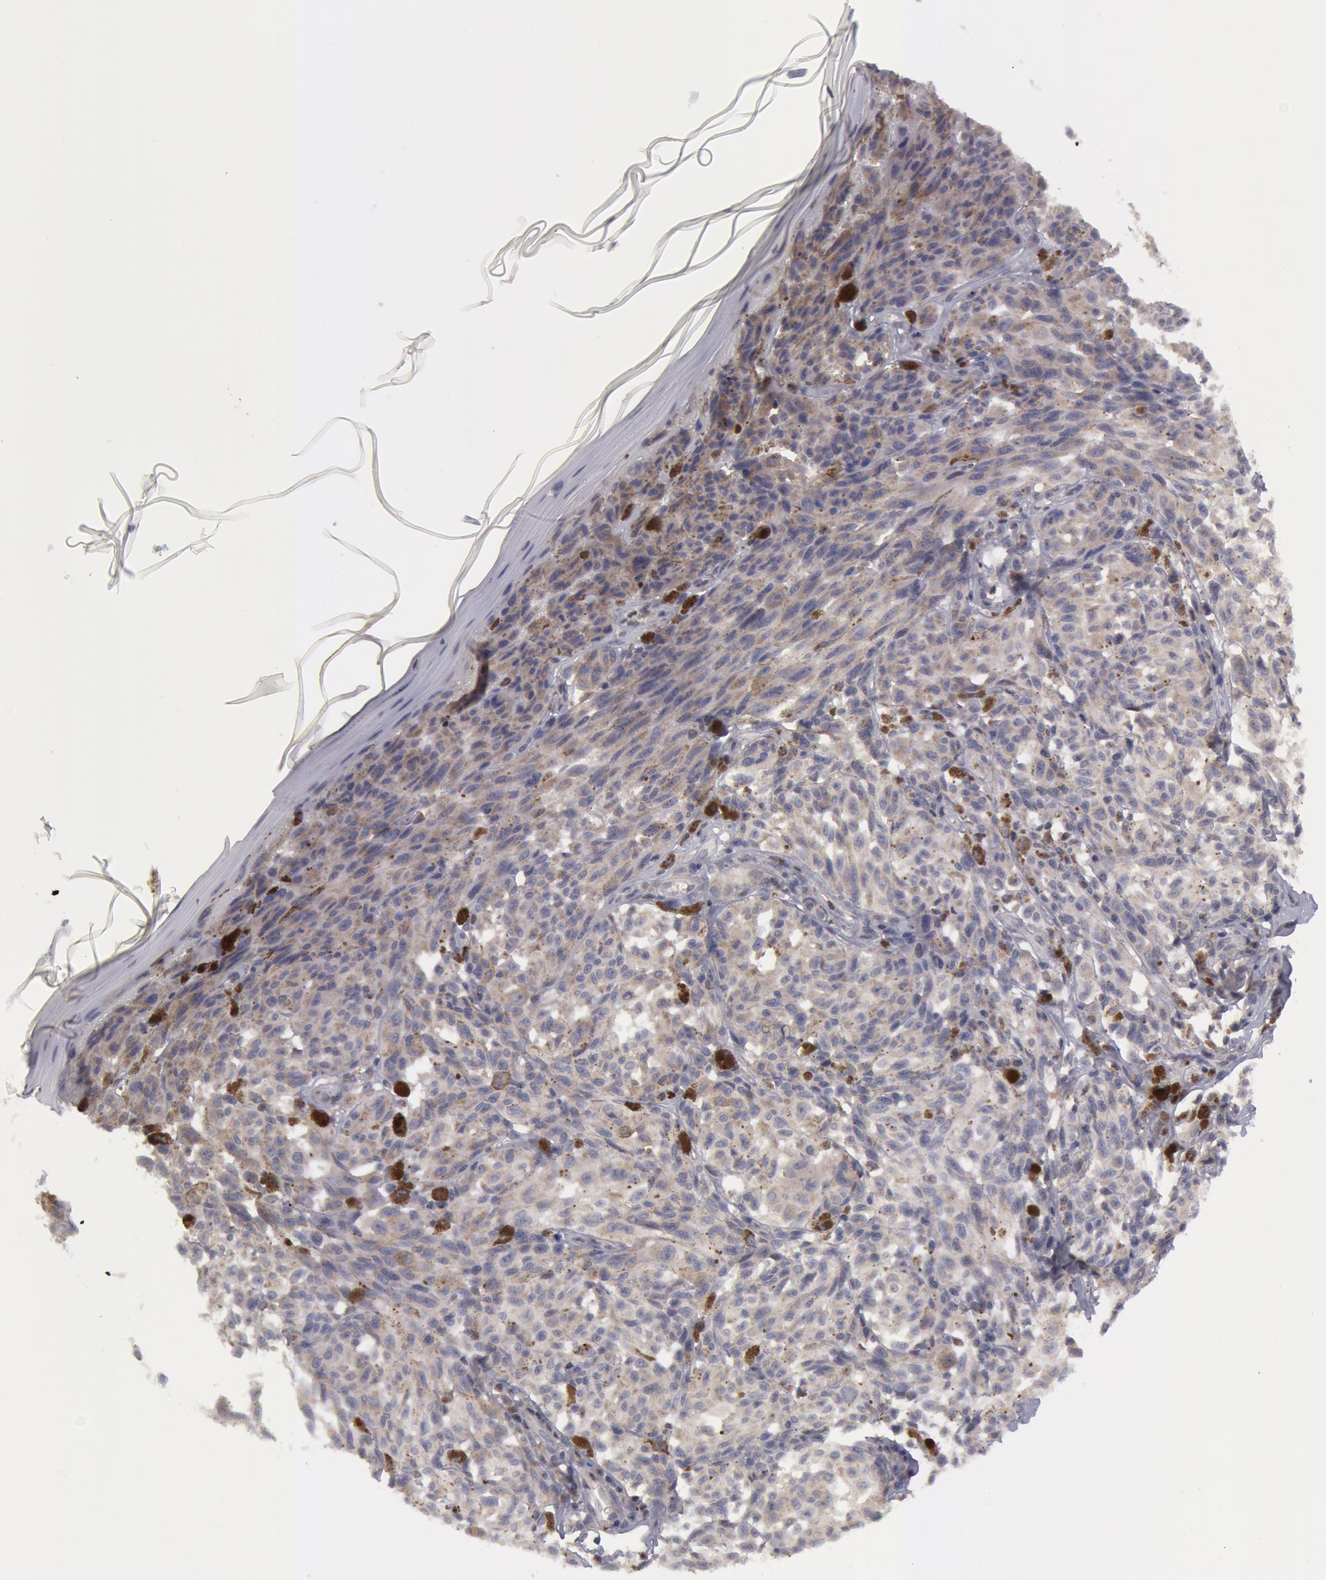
{"staining": {"intensity": "weak", "quantity": "25%-75%", "location": "cytoplasmic/membranous"}, "tissue": "melanoma", "cell_type": "Tumor cells", "image_type": "cancer", "snomed": [{"axis": "morphology", "description": "Malignant melanoma, NOS"}, {"axis": "topography", "description": "Skin"}], "caption": "Brown immunohistochemical staining in melanoma demonstrates weak cytoplasmic/membranous staining in about 25%-75% of tumor cells.", "gene": "ERBB2", "patient": {"sex": "female", "age": 72}}